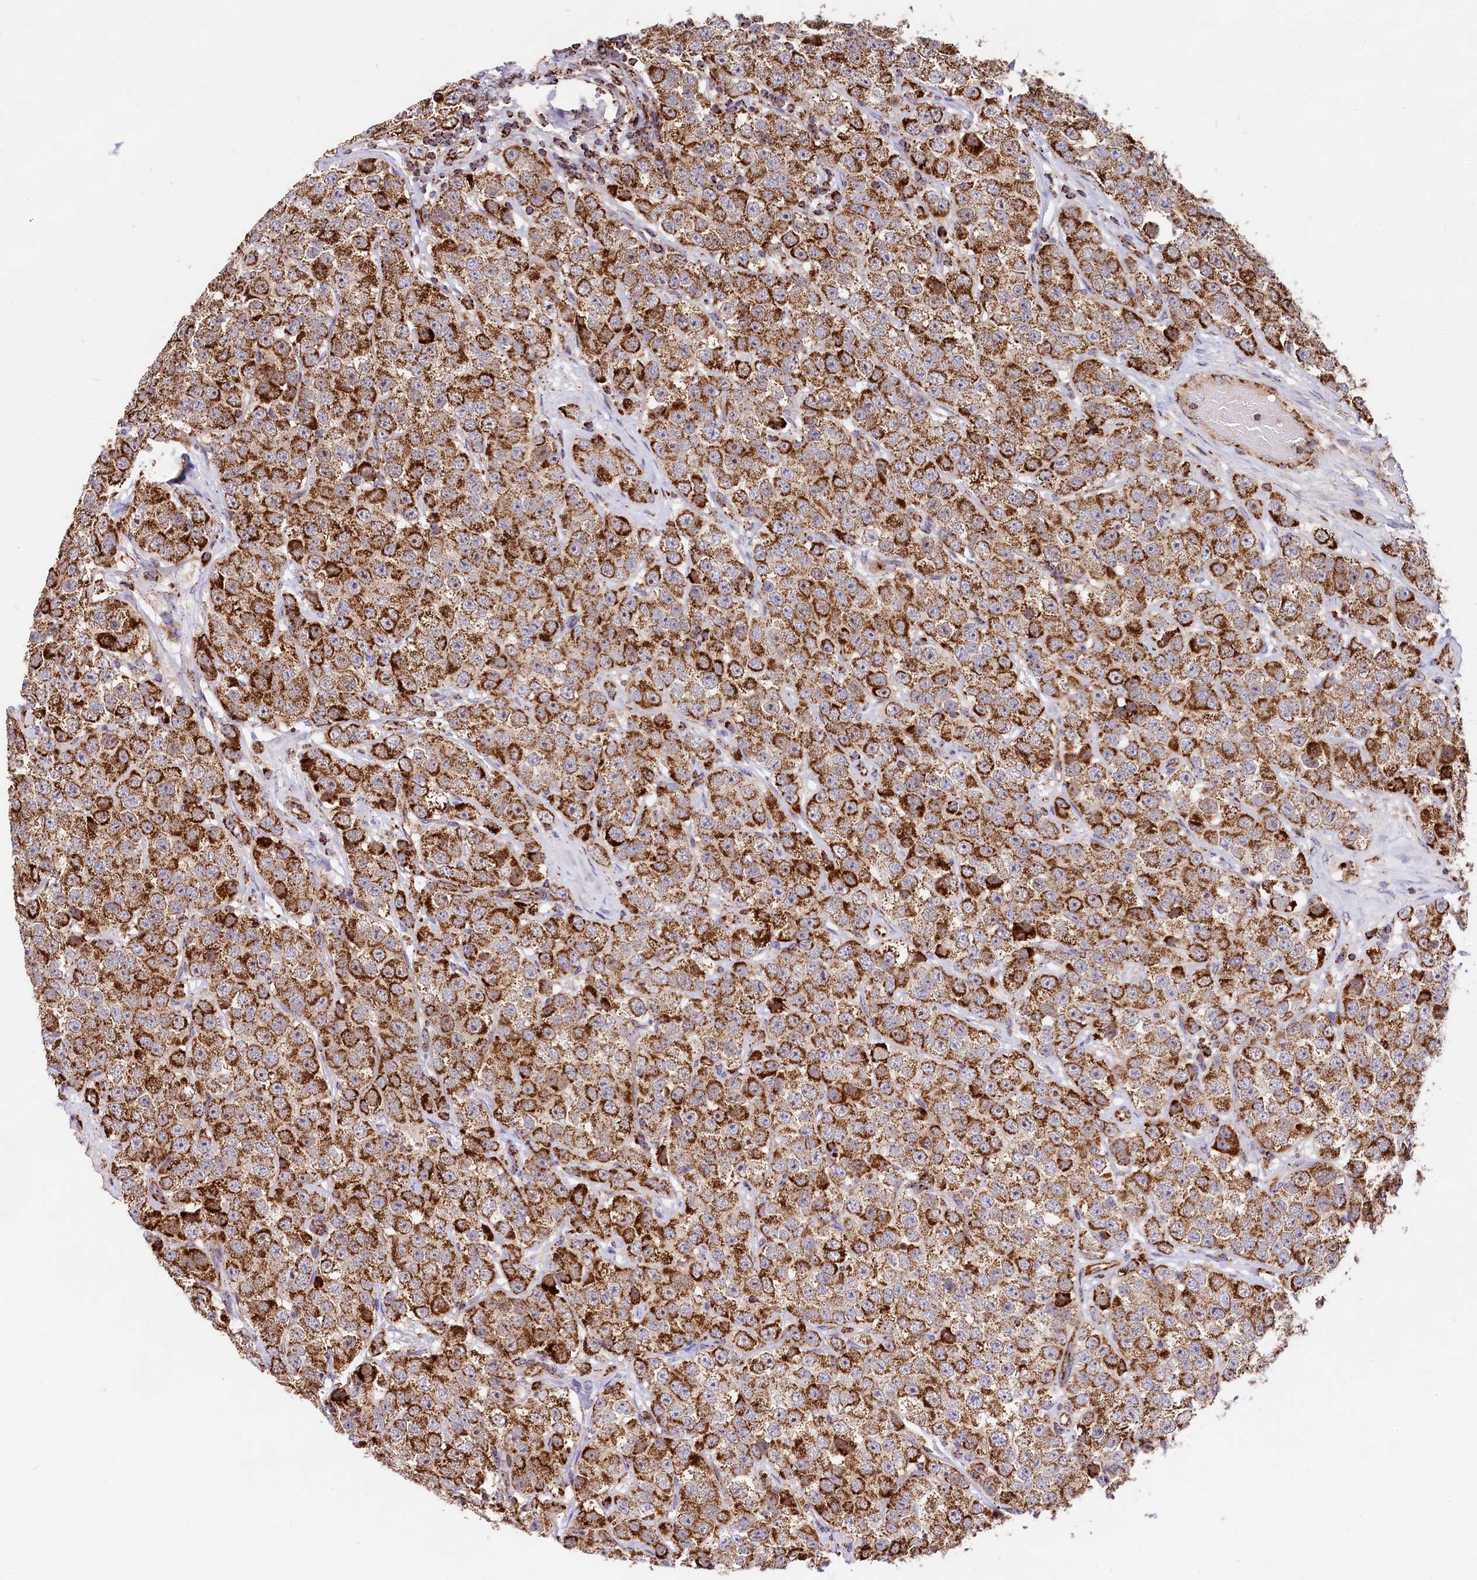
{"staining": {"intensity": "strong", "quantity": ">75%", "location": "cytoplasmic/membranous"}, "tissue": "testis cancer", "cell_type": "Tumor cells", "image_type": "cancer", "snomed": [{"axis": "morphology", "description": "Seminoma, NOS"}, {"axis": "topography", "description": "Testis"}], "caption": "Immunohistochemistry staining of seminoma (testis), which reveals high levels of strong cytoplasmic/membranous staining in about >75% of tumor cells indicating strong cytoplasmic/membranous protein expression. The staining was performed using DAB (3,3'-diaminobenzidine) (brown) for protein detection and nuclei were counterstained in hematoxylin (blue).", "gene": "CLYBL", "patient": {"sex": "male", "age": 28}}